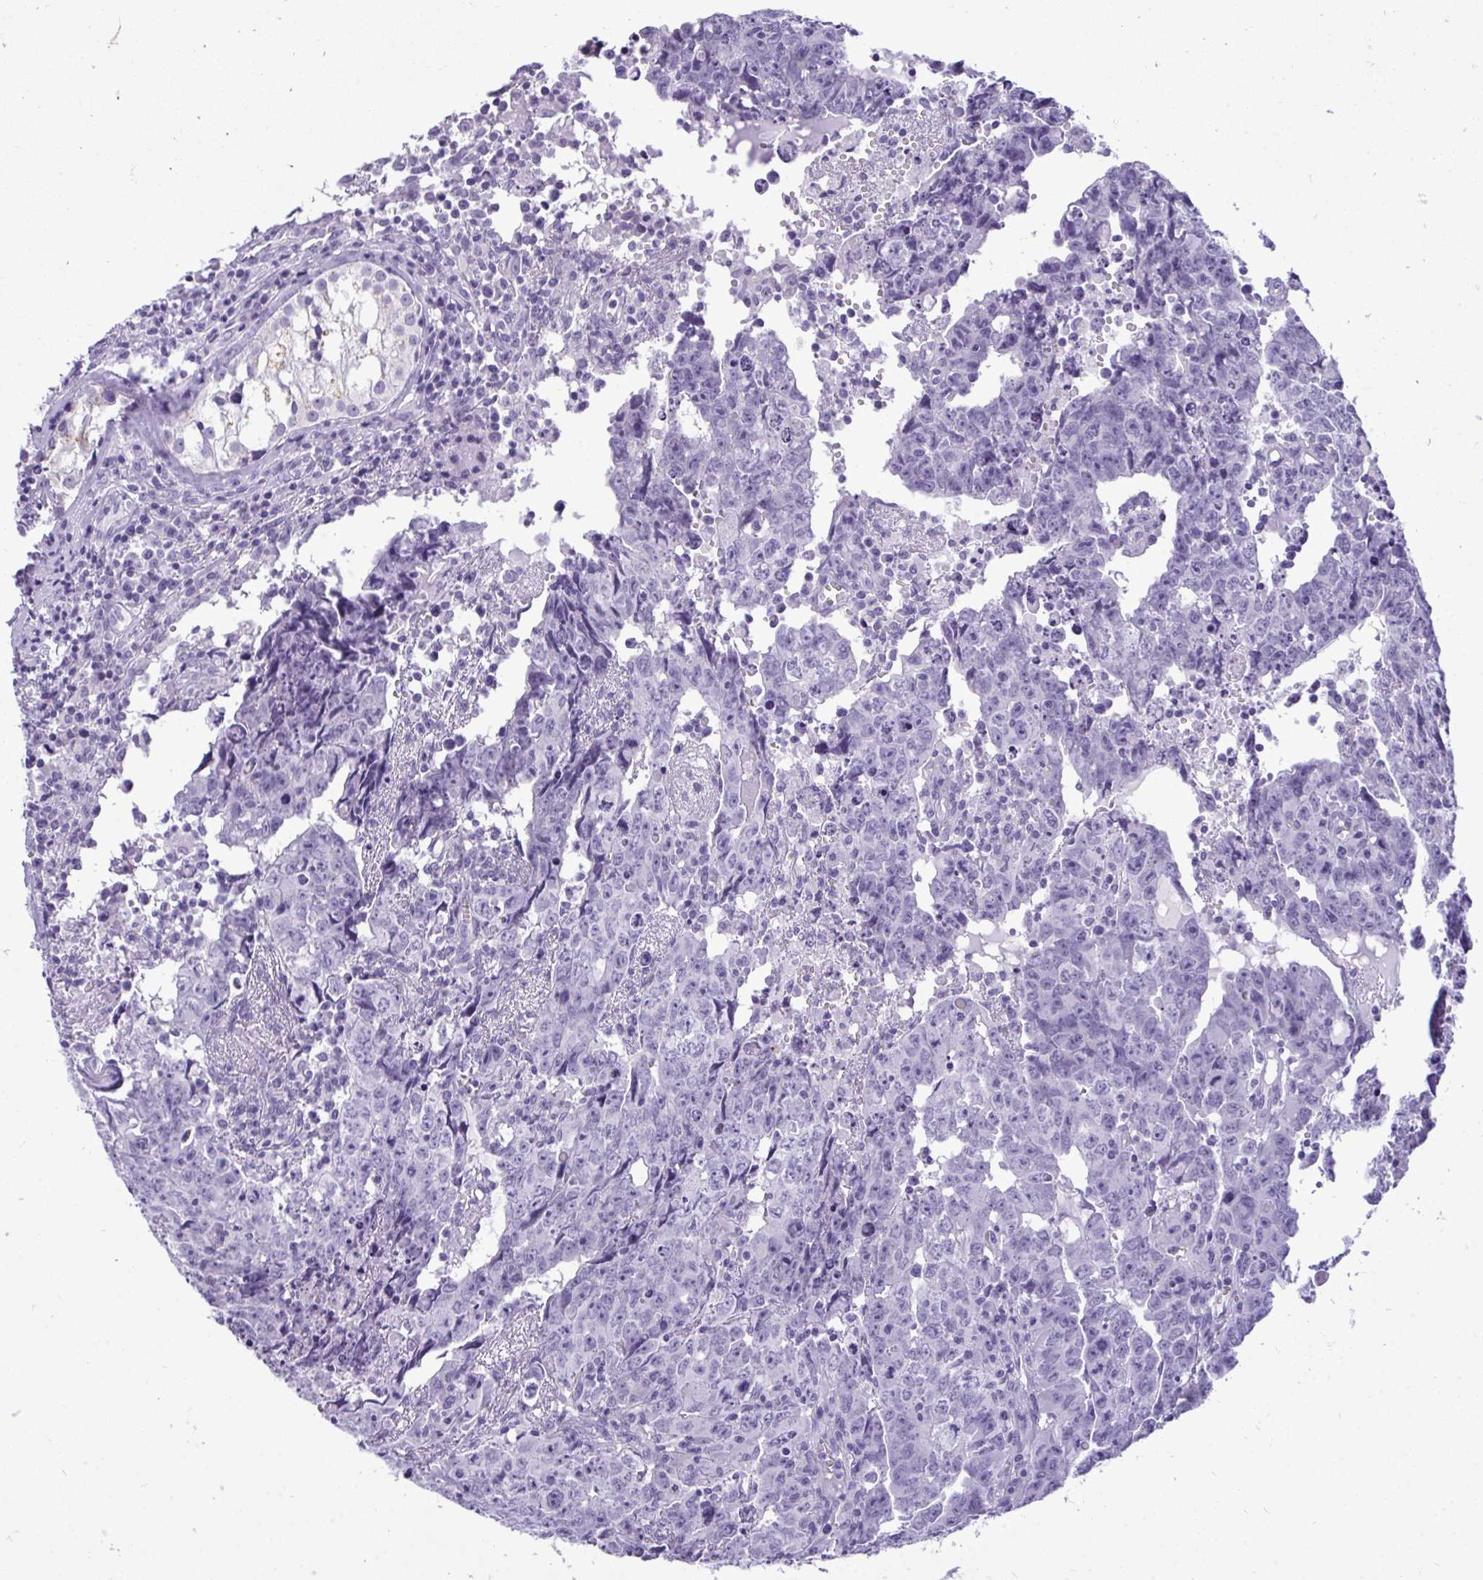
{"staining": {"intensity": "negative", "quantity": "none", "location": "none"}, "tissue": "testis cancer", "cell_type": "Tumor cells", "image_type": "cancer", "snomed": [{"axis": "morphology", "description": "Carcinoma, Embryonal, NOS"}, {"axis": "topography", "description": "Testis"}], "caption": "Tumor cells are negative for protein expression in human testis embryonal carcinoma. (DAB (3,3'-diaminobenzidine) immunohistochemistry, high magnification).", "gene": "PRM2", "patient": {"sex": "male", "age": 22}}